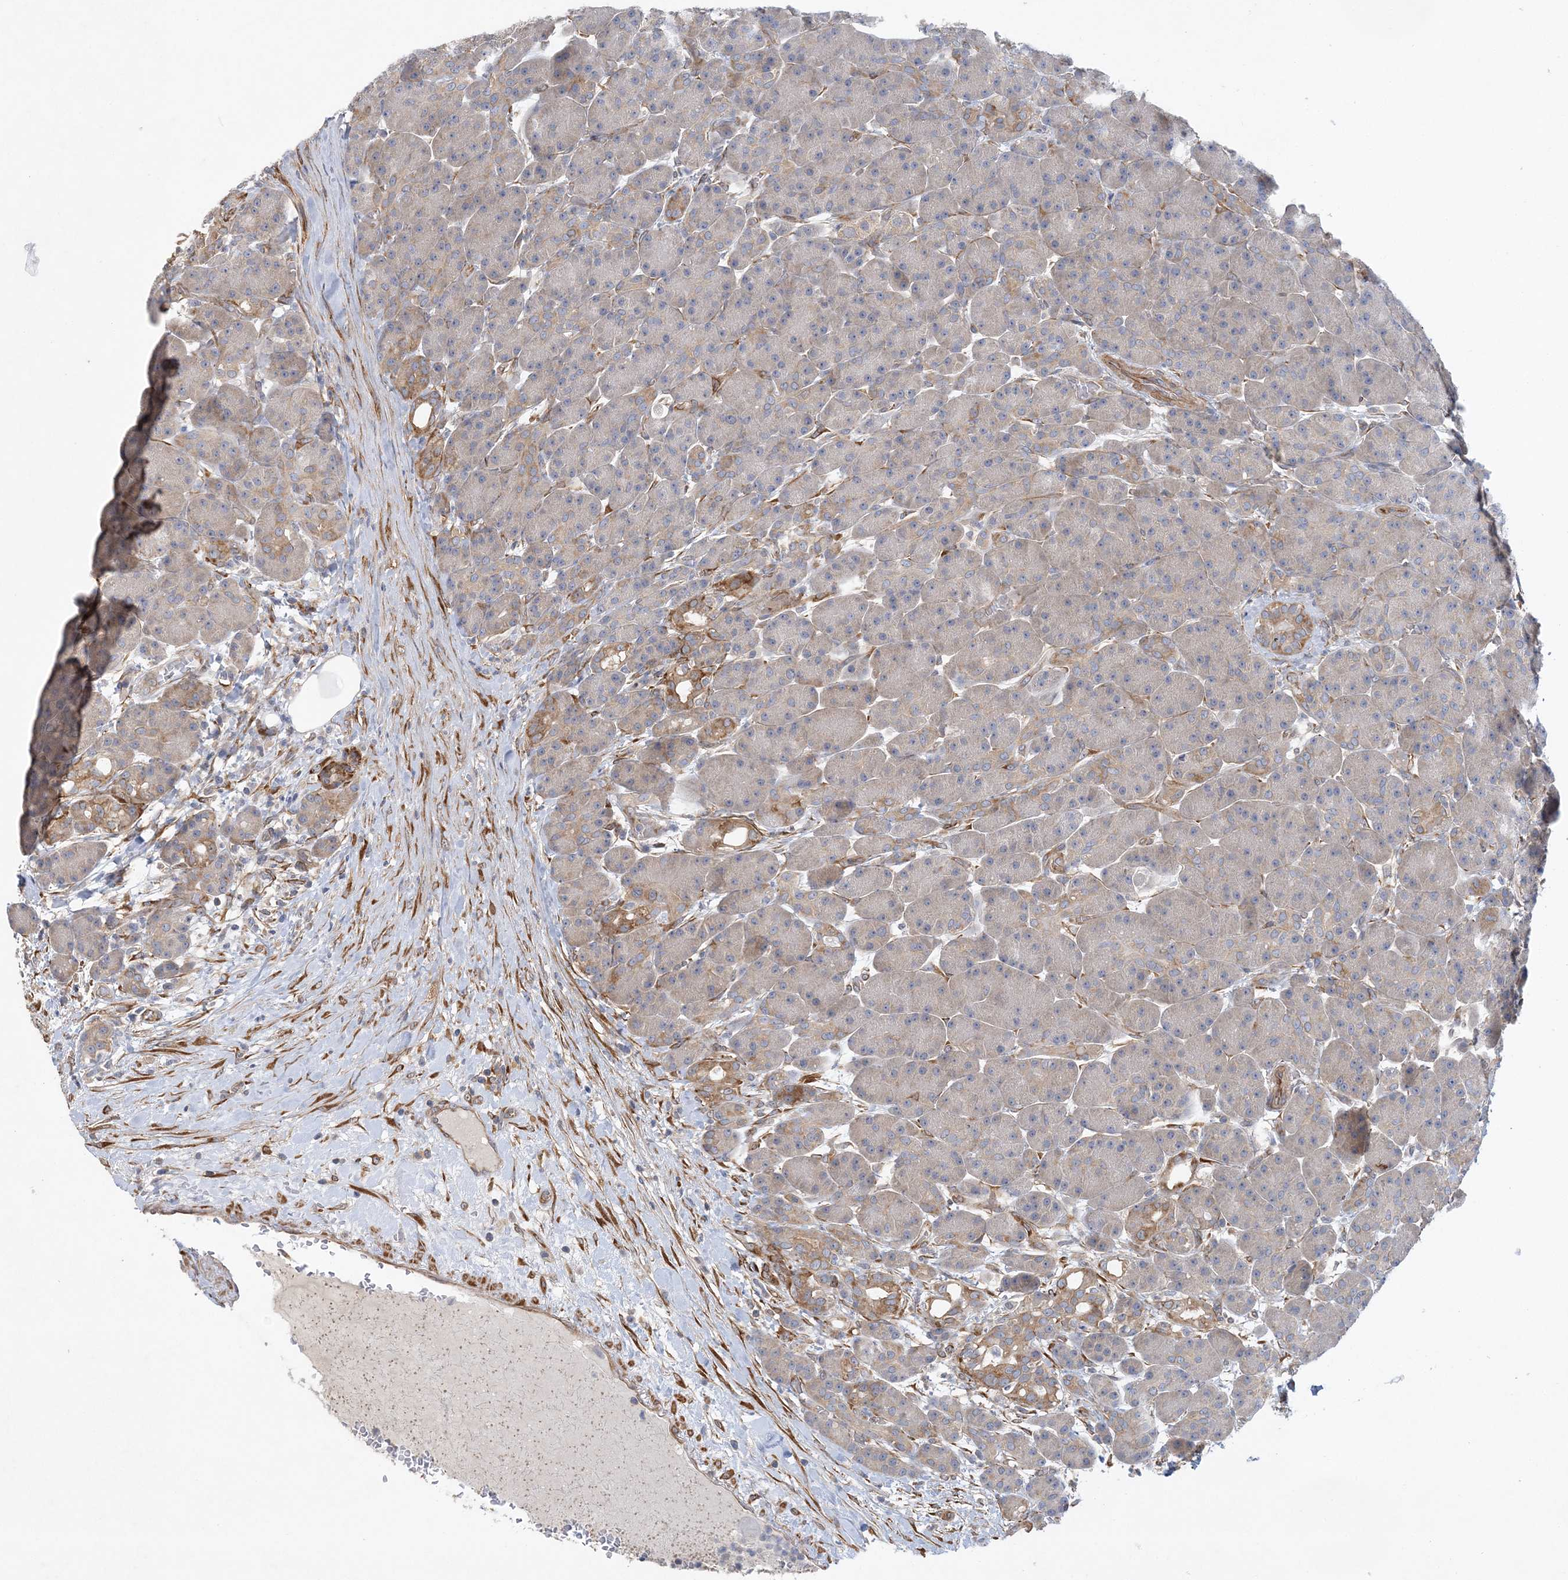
{"staining": {"intensity": "moderate", "quantity": "<25%", "location": "cytoplasmic/membranous"}, "tissue": "pancreas", "cell_type": "Exocrine glandular cells", "image_type": "normal", "snomed": [{"axis": "morphology", "description": "Normal tissue, NOS"}, {"axis": "topography", "description": "Pancreas"}], "caption": "An immunohistochemistry (IHC) histopathology image of normal tissue is shown. Protein staining in brown labels moderate cytoplasmic/membranous positivity in pancreas within exocrine glandular cells. Immunohistochemistry (ihc) stains the protein of interest in brown and the nuclei are stained blue.", "gene": "MAP4K5", "patient": {"sex": "male", "age": 63}}